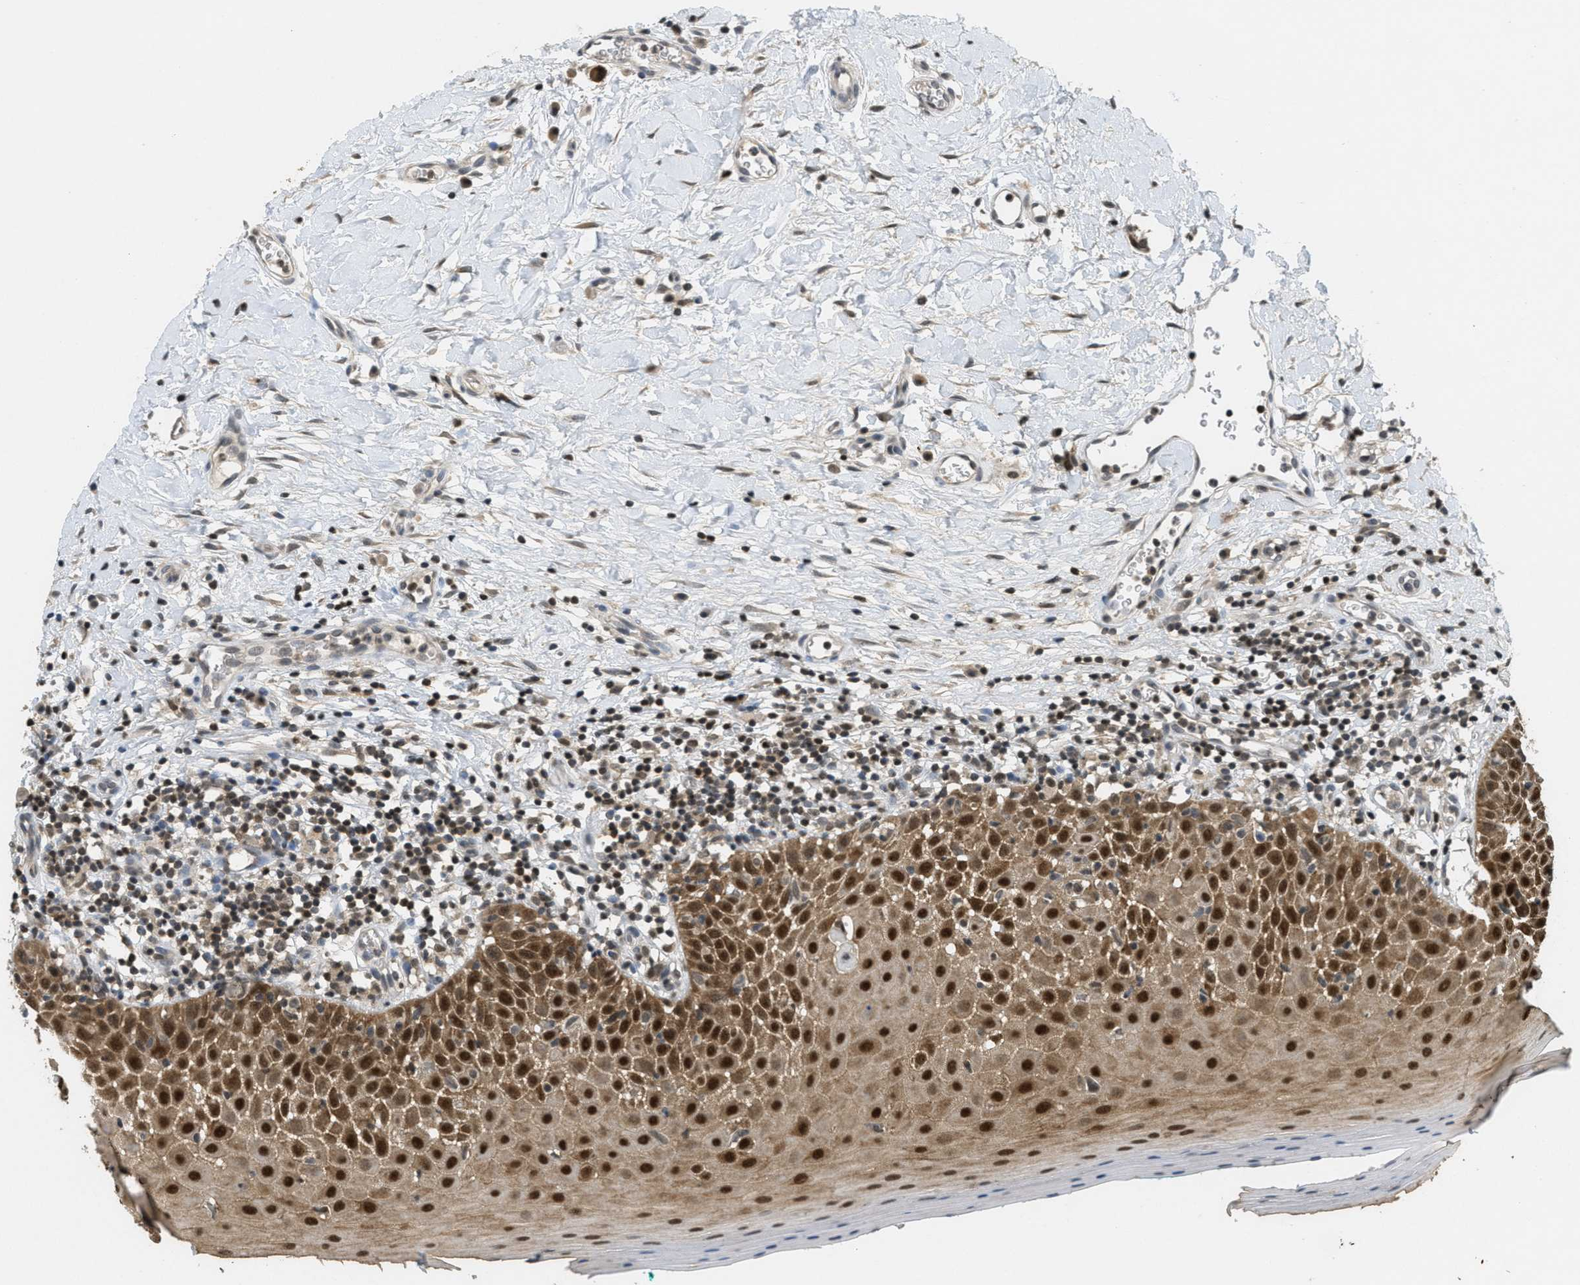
{"staining": {"intensity": "strong", "quantity": ">75%", "location": "cytoplasmic/membranous,nuclear"}, "tissue": "oral mucosa", "cell_type": "Squamous epithelial cells", "image_type": "normal", "snomed": [{"axis": "morphology", "description": "Normal tissue, NOS"}, {"axis": "topography", "description": "Skeletal muscle"}, {"axis": "topography", "description": "Oral tissue"}], "caption": "Unremarkable oral mucosa displays strong cytoplasmic/membranous,nuclear positivity in about >75% of squamous epithelial cells, visualized by immunohistochemistry.", "gene": "DNAJB1", "patient": {"sex": "male", "age": 58}}